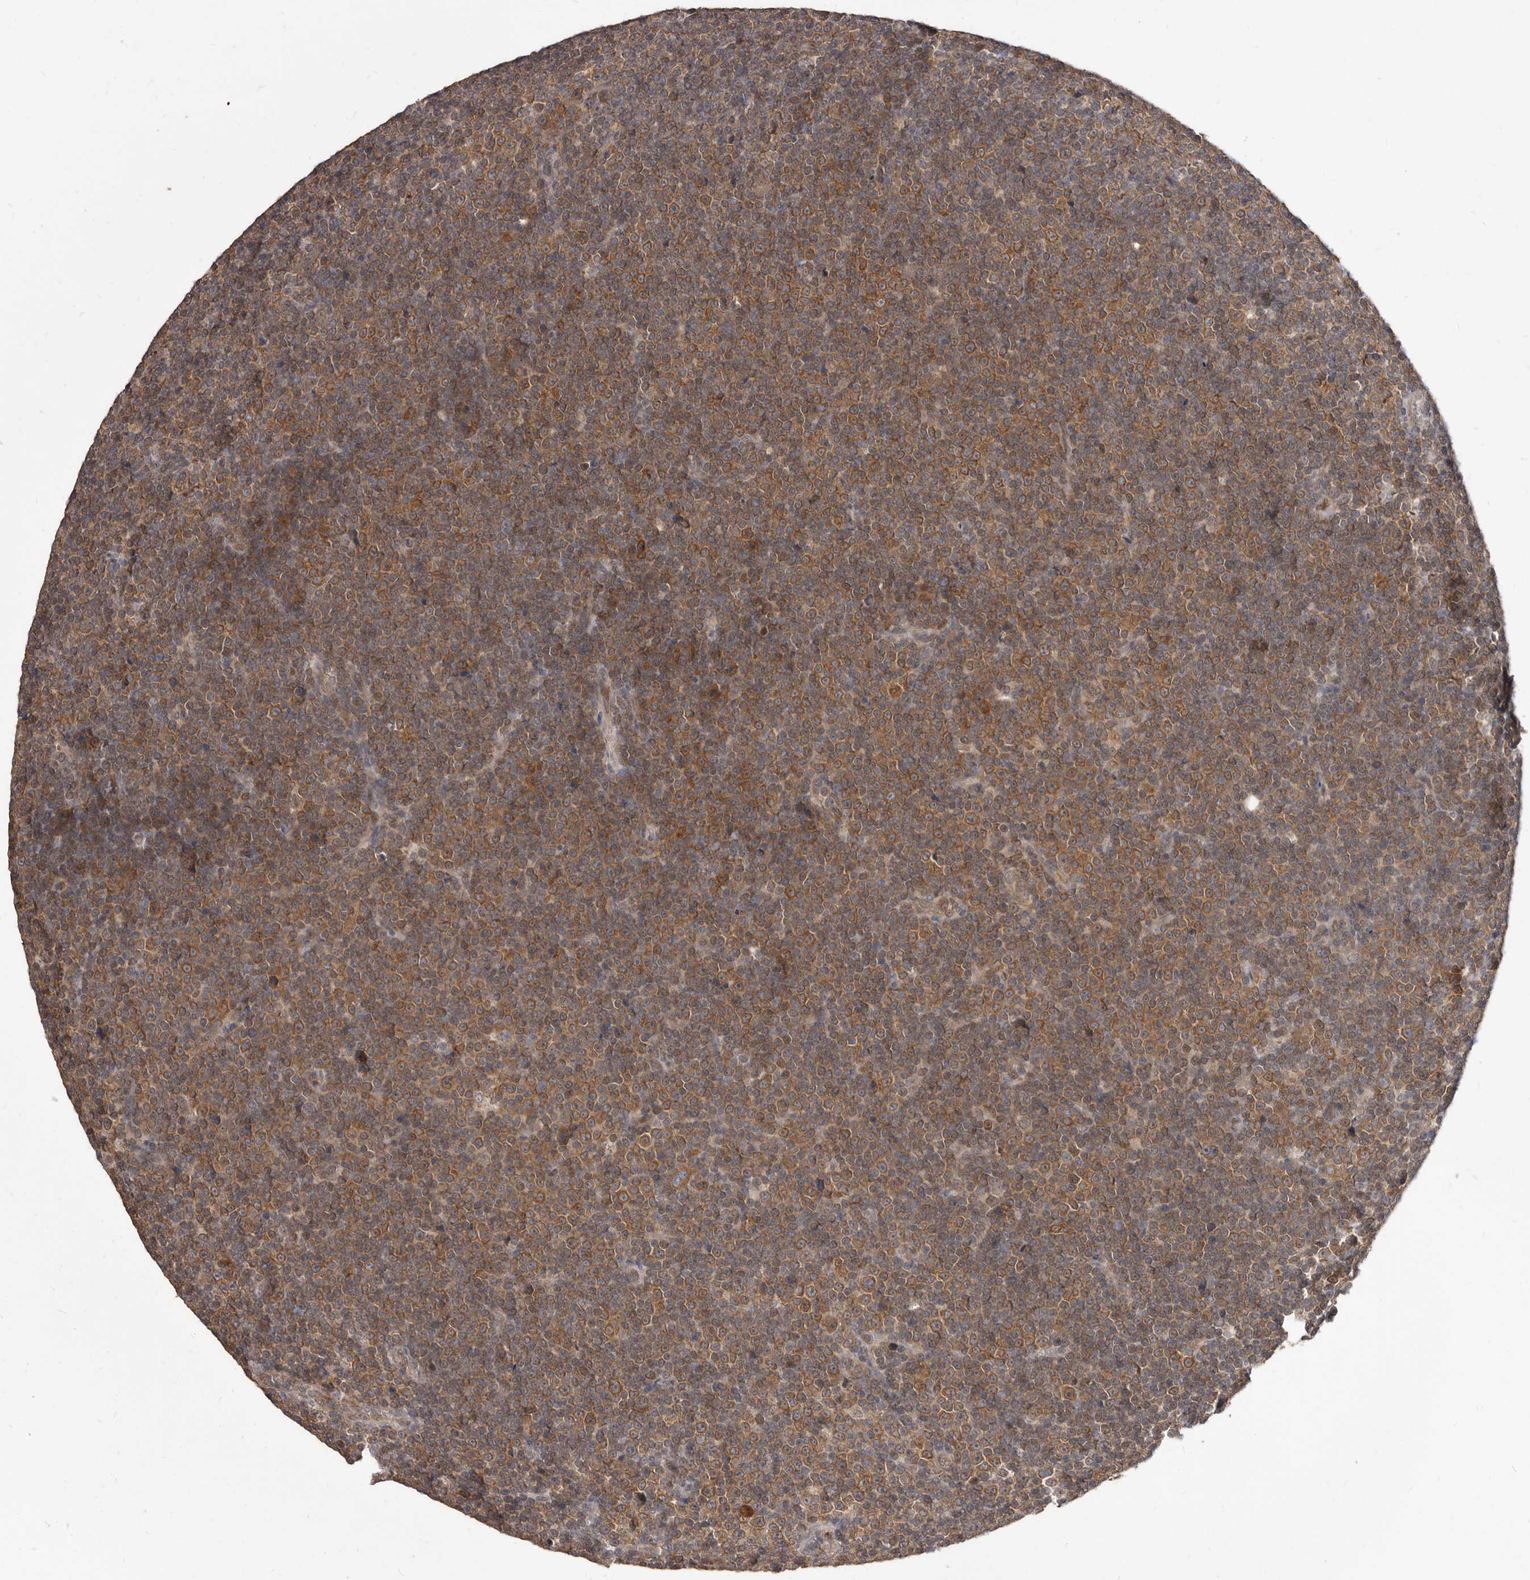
{"staining": {"intensity": "moderate", "quantity": ">75%", "location": "cytoplasmic/membranous"}, "tissue": "lymphoma", "cell_type": "Tumor cells", "image_type": "cancer", "snomed": [{"axis": "morphology", "description": "Malignant lymphoma, non-Hodgkin's type, Low grade"}, {"axis": "topography", "description": "Lymph node"}], "caption": "Immunohistochemistry histopathology image of malignant lymphoma, non-Hodgkin's type (low-grade) stained for a protein (brown), which reveals medium levels of moderate cytoplasmic/membranous staining in approximately >75% of tumor cells.", "gene": "ACLY", "patient": {"sex": "female", "age": 67}}